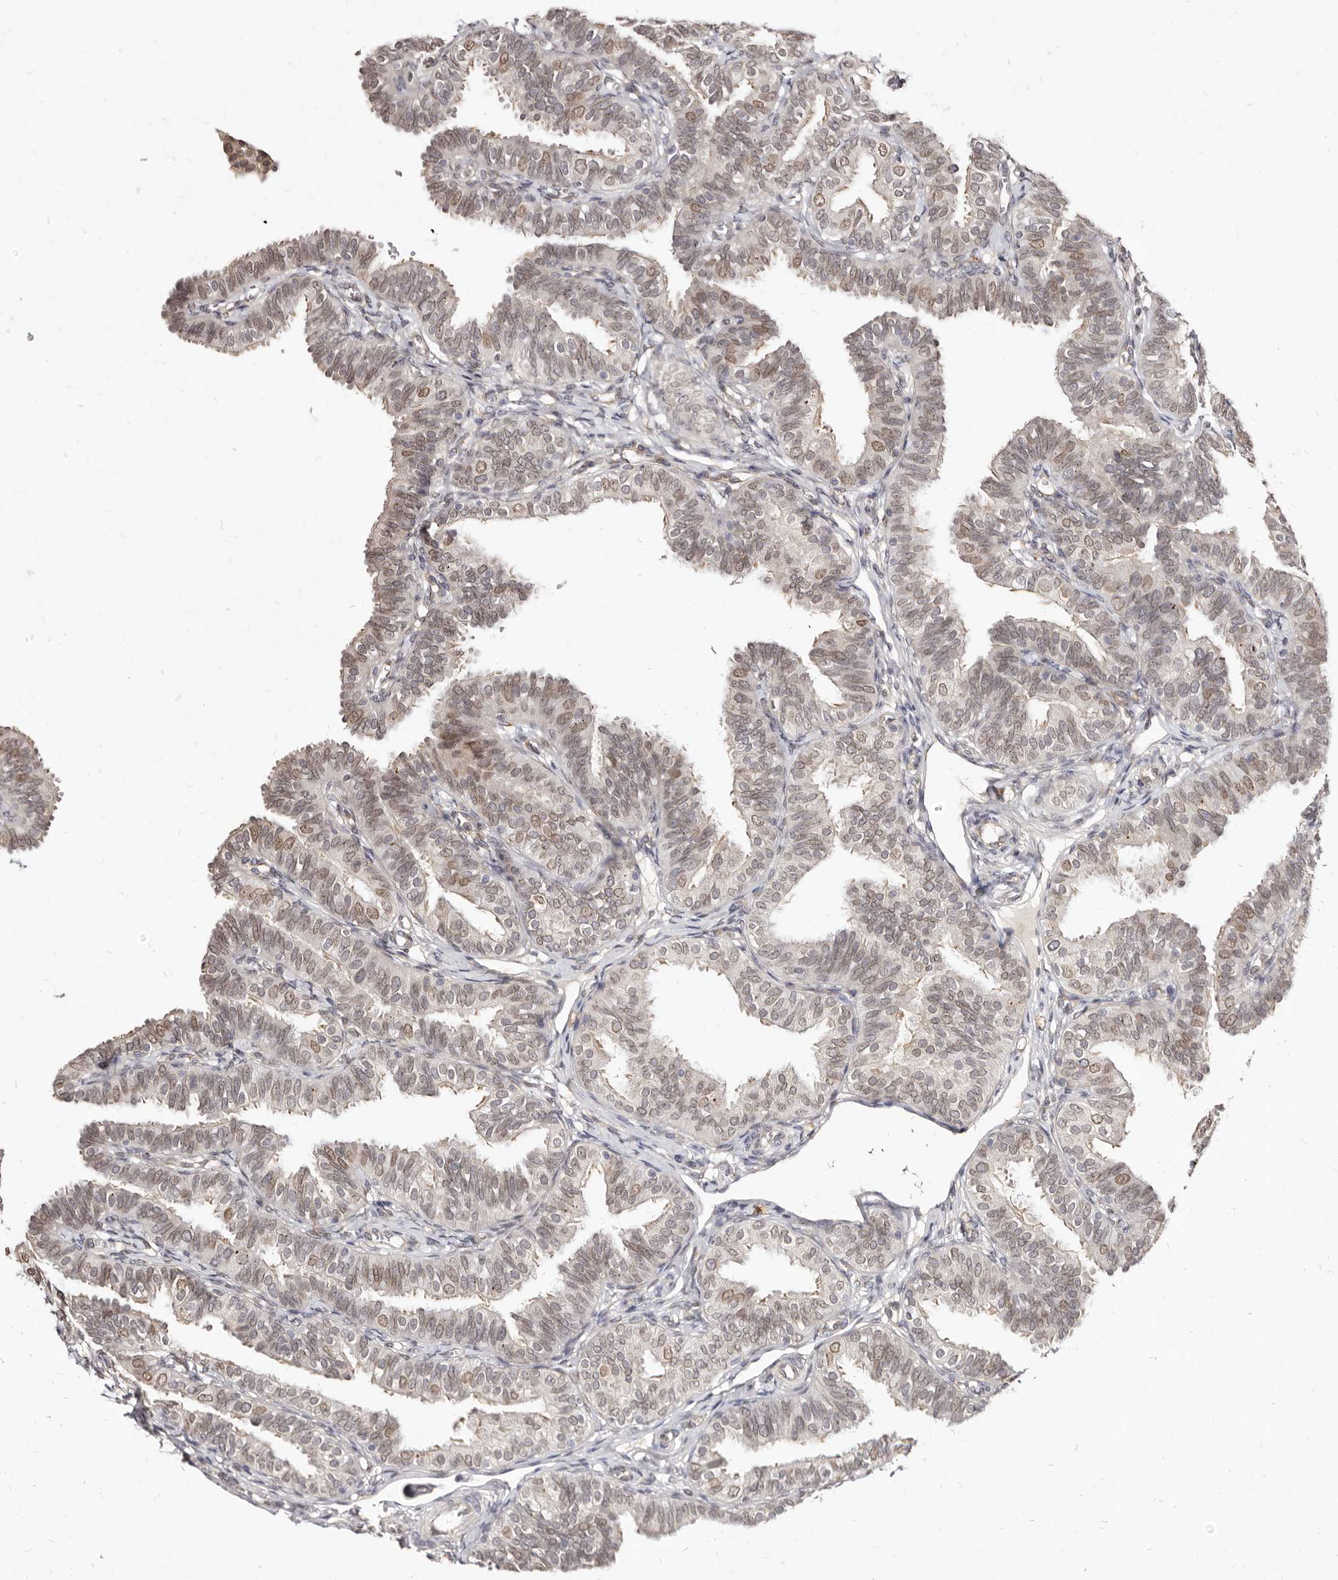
{"staining": {"intensity": "weak", "quantity": ">75%", "location": "cytoplasmic/membranous,nuclear"}, "tissue": "fallopian tube", "cell_type": "Glandular cells", "image_type": "normal", "snomed": [{"axis": "morphology", "description": "Normal tissue, NOS"}, {"axis": "topography", "description": "Fallopian tube"}], "caption": "Human fallopian tube stained with a protein marker reveals weak staining in glandular cells.", "gene": "LCORL", "patient": {"sex": "female", "age": 35}}